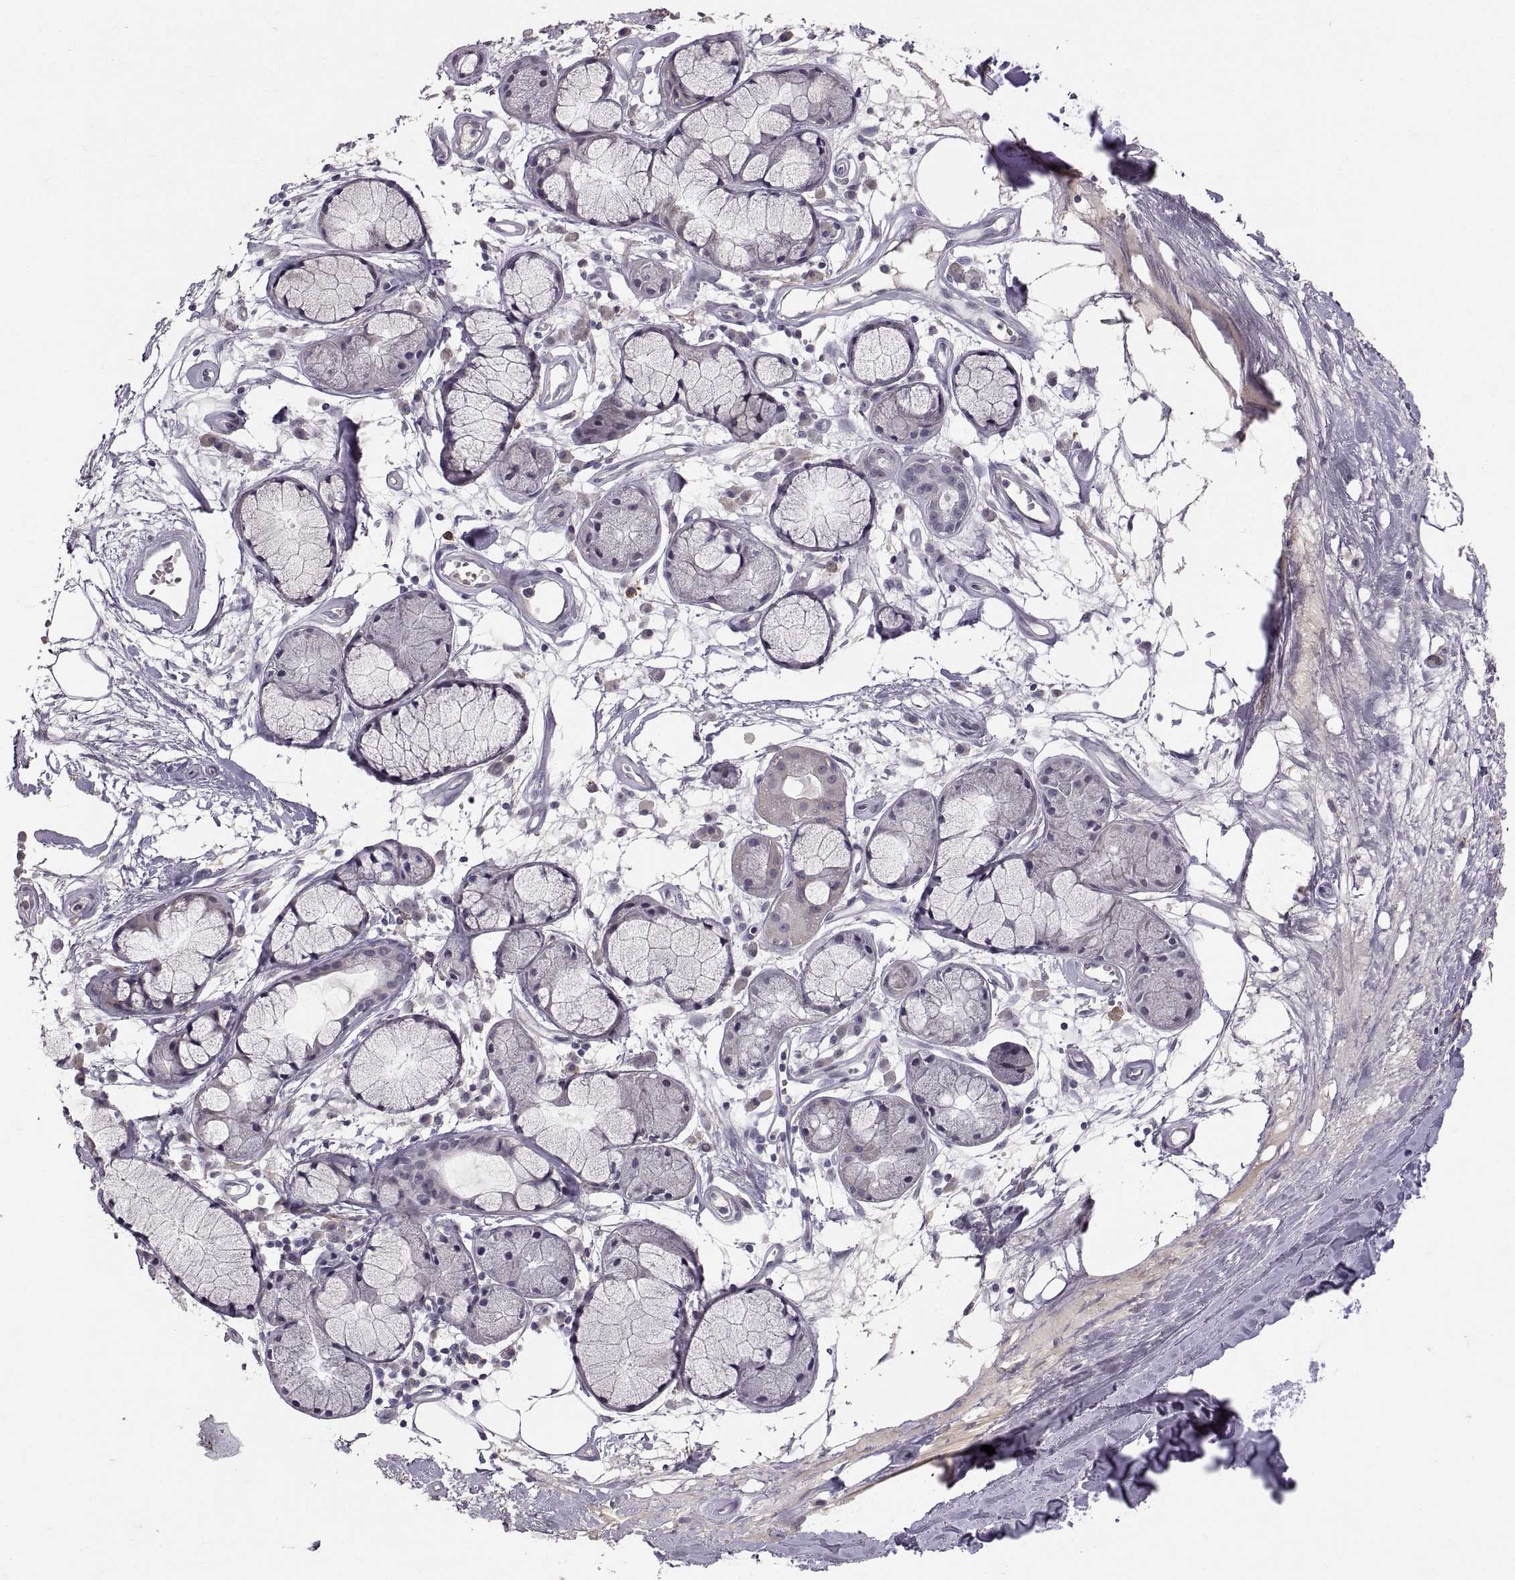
{"staining": {"intensity": "negative", "quantity": "none", "location": "none"}, "tissue": "adipose tissue", "cell_type": "Adipocytes", "image_type": "normal", "snomed": [{"axis": "morphology", "description": "Normal tissue, NOS"}, {"axis": "morphology", "description": "Squamous cell carcinoma, NOS"}, {"axis": "topography", "description": "Cartilage tissue"}, {"axis": "topography", "description": "Lung"}], "caption": "Immunohistochemistry photomicrograph of benign human adipose tissue stained for a protein (brown), which shows no expression in adipocytes.", "gene": "CDH2", "patient": {"sex": "male", "age": 66}}